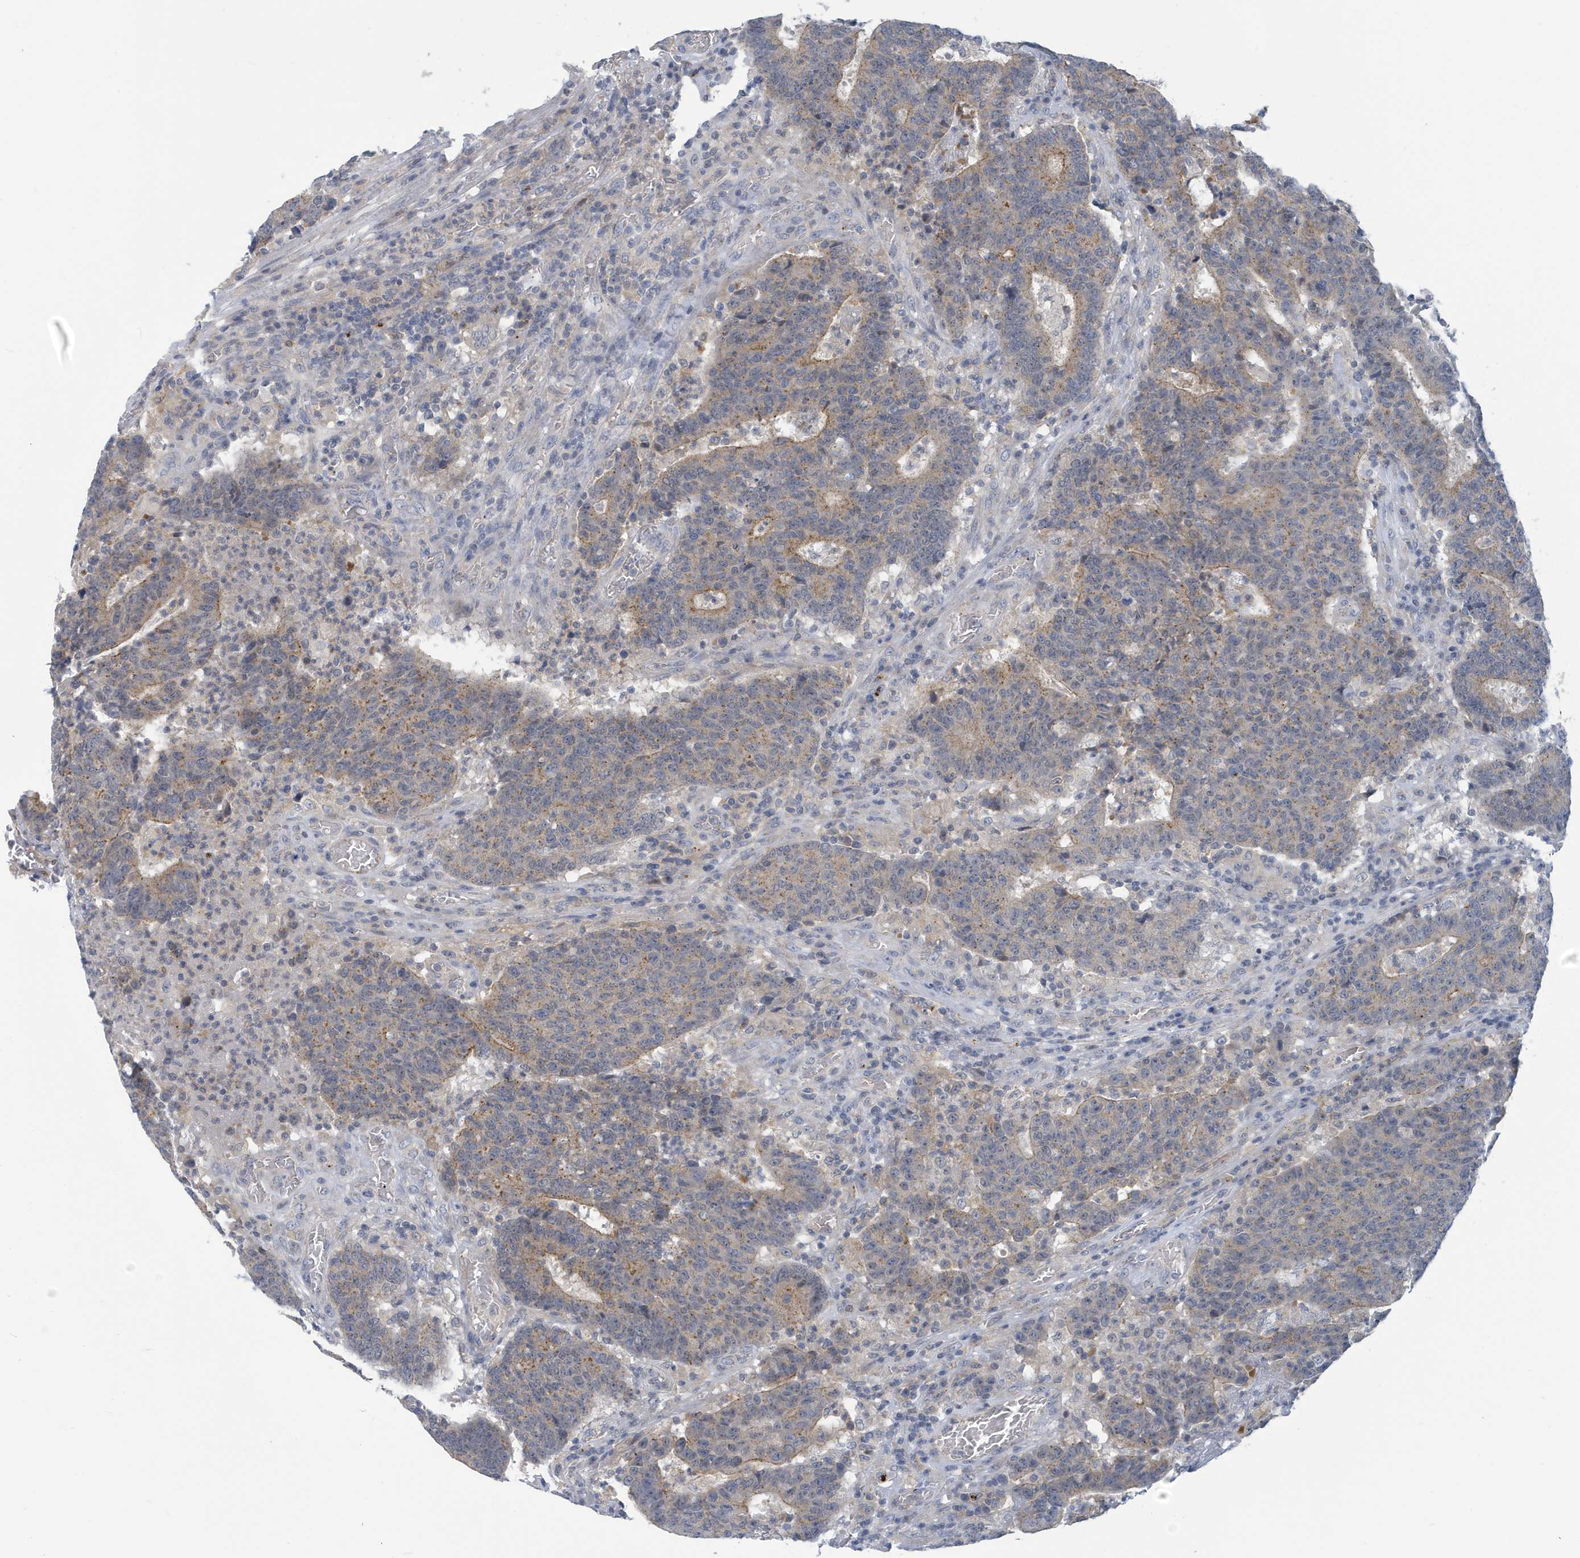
{"staining": {"intensity": "weak", "quantity": ">75%", "location": "cytoplasmic/membranous"}, "tissue": "colorectal cancer", "cell_type": "Tumor cells", "image_type": "cancer", "snomed": [{"axis": "morphology", "description": "Adenocarcinoma, NOS"}, {"axis": "topography", "description": "Colon"}], "caption": "Brown immunohistochemical staining in human colorectal cancer (adenocarcinoma) exhibits weak cytoplasmic/membranous staining in approximately >75% of tumor cells.", "gene": "VTA1", "patient": {"sex": "female", "age": 75}}